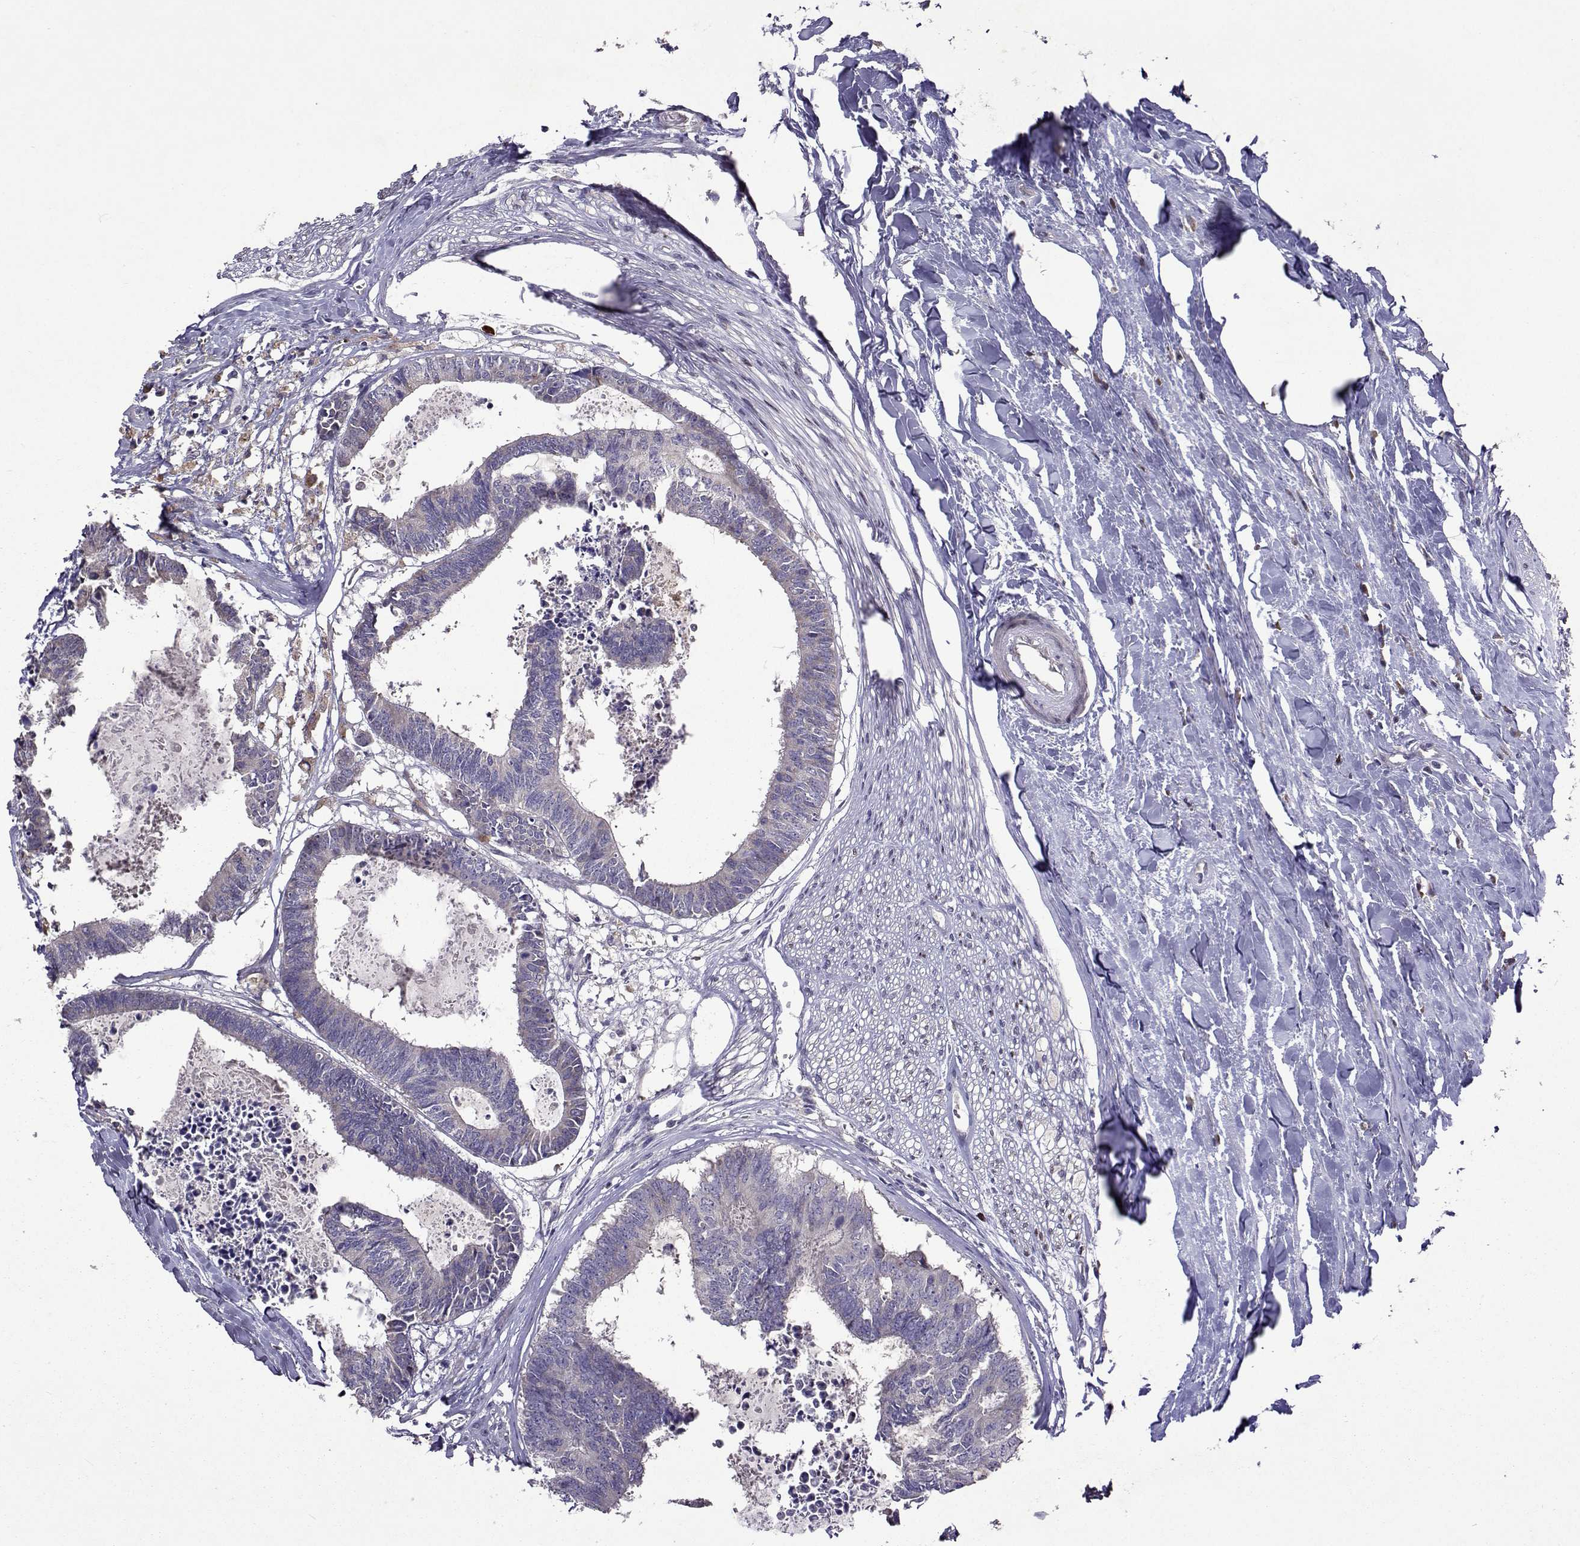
{"staining": {"intensity": "negative", "quantity": "none", "location": "none"}, "tissue": "colorectal cancer", "cell_type": "Tumor cells", "image_type": "cancer", "snomed": [{"axis": "morphology", "description": "Adenocarcinoma, NOS"}, {"axis": "topography", "description": "Colon"}, {"axis": "topography", "description": "Rectum"}], "caption": "Colorectal cancer (adenocarcinoma) stained for a protein using immunohistochemistry (IHC) exhibits no positivity tumor cells.", "gene": "TARBP2", "patient": {"sex": "male", "age": 57}}